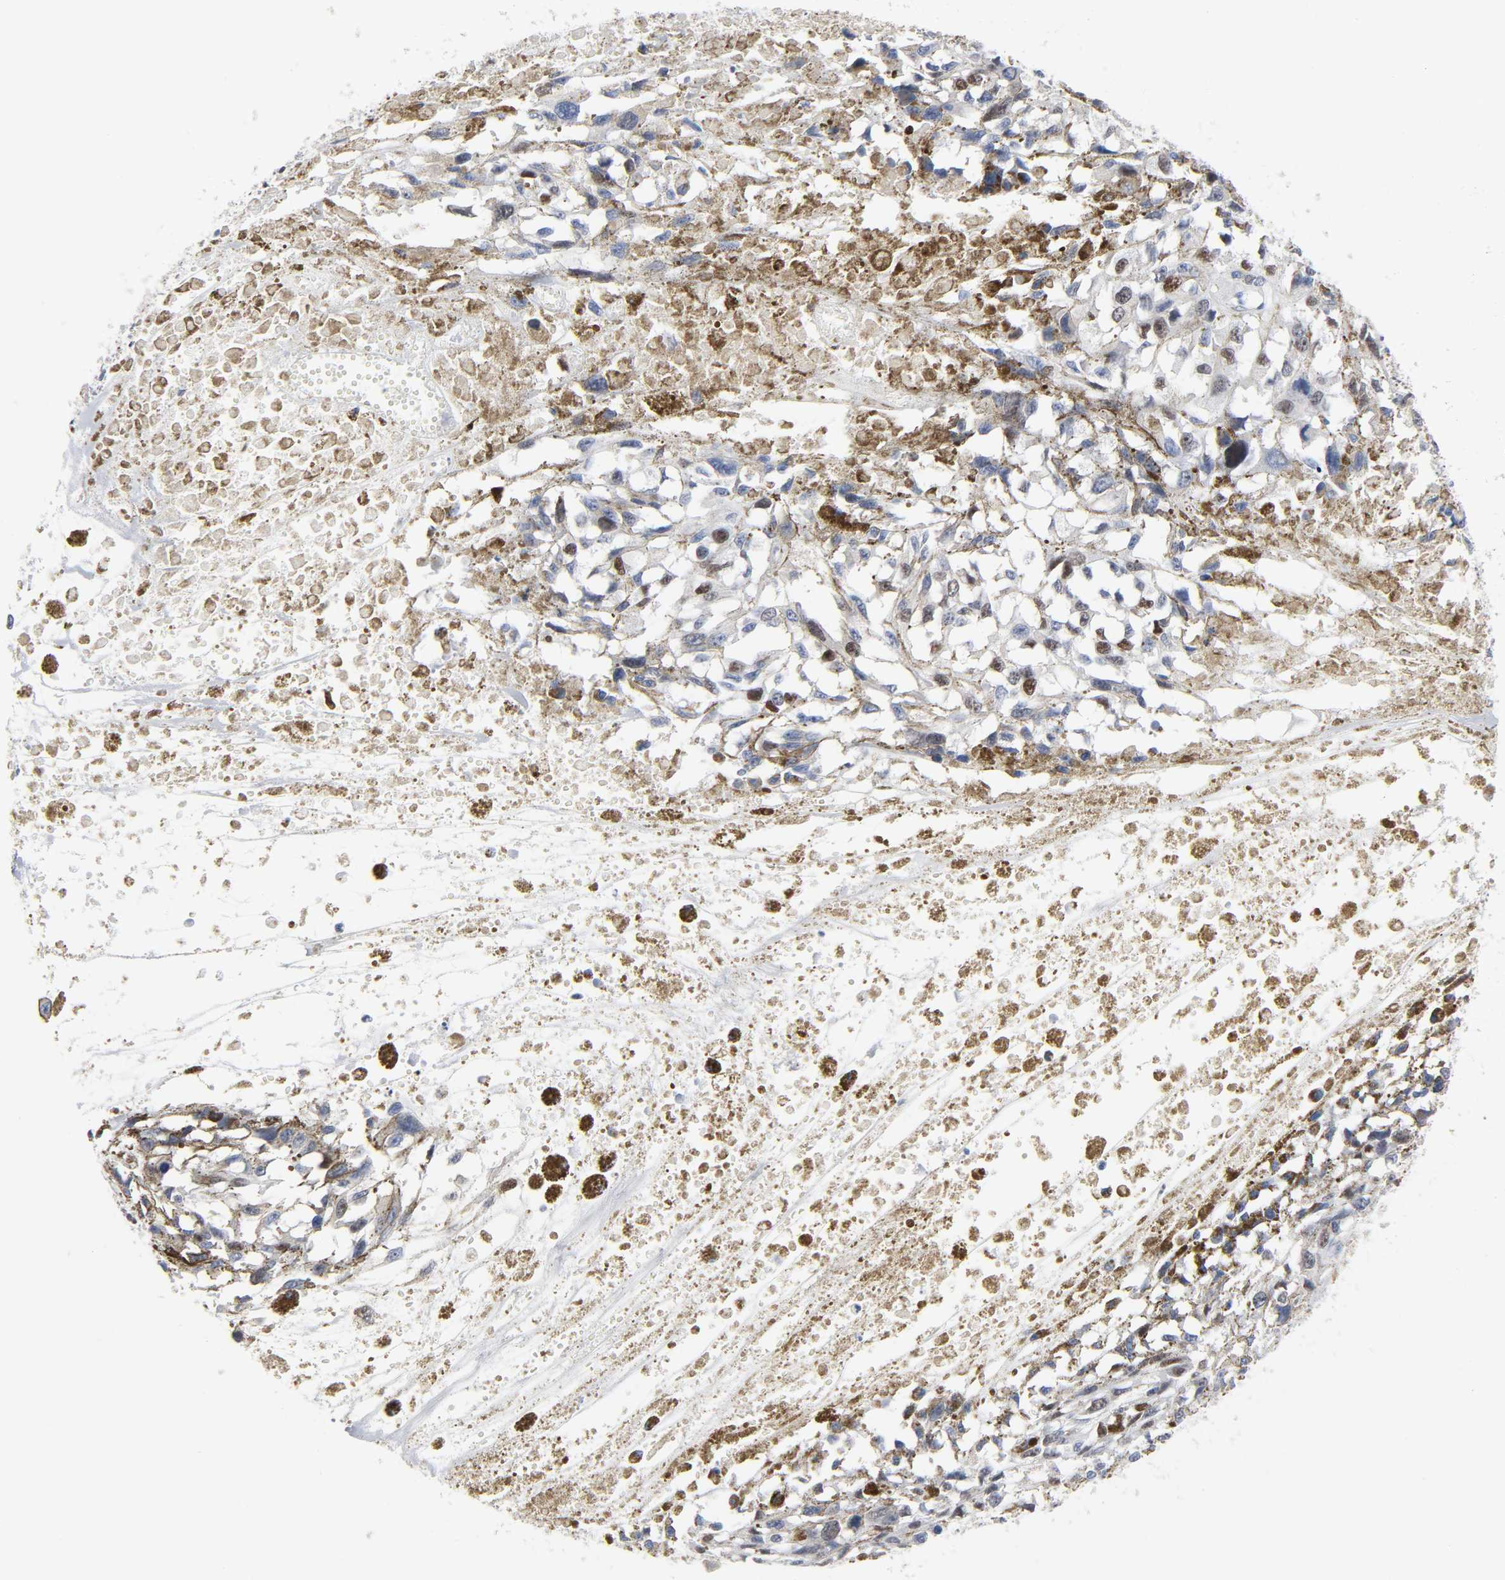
{"staining": {"intensity": "moderate", "quantity": "25%-75%", "location": "nuclear"}, "tissue": "melanoma", "cell_type": "Tumor cells", "image_type": "cancer", "snomed": [{"axis": "morphology", "description": "Malignant melanoma, Metastatic site"}, {"axis": "topography", "description": "Lymph node"}], "caption": "IHC photomicrograph of melanoma stained for a protein (brown), which demonstrates medium levels of moderate nuclear positivity in about 25%-75% of tumor cells.", "gene": "WEE1", "patient": {"sex": "male", "age": 59}}